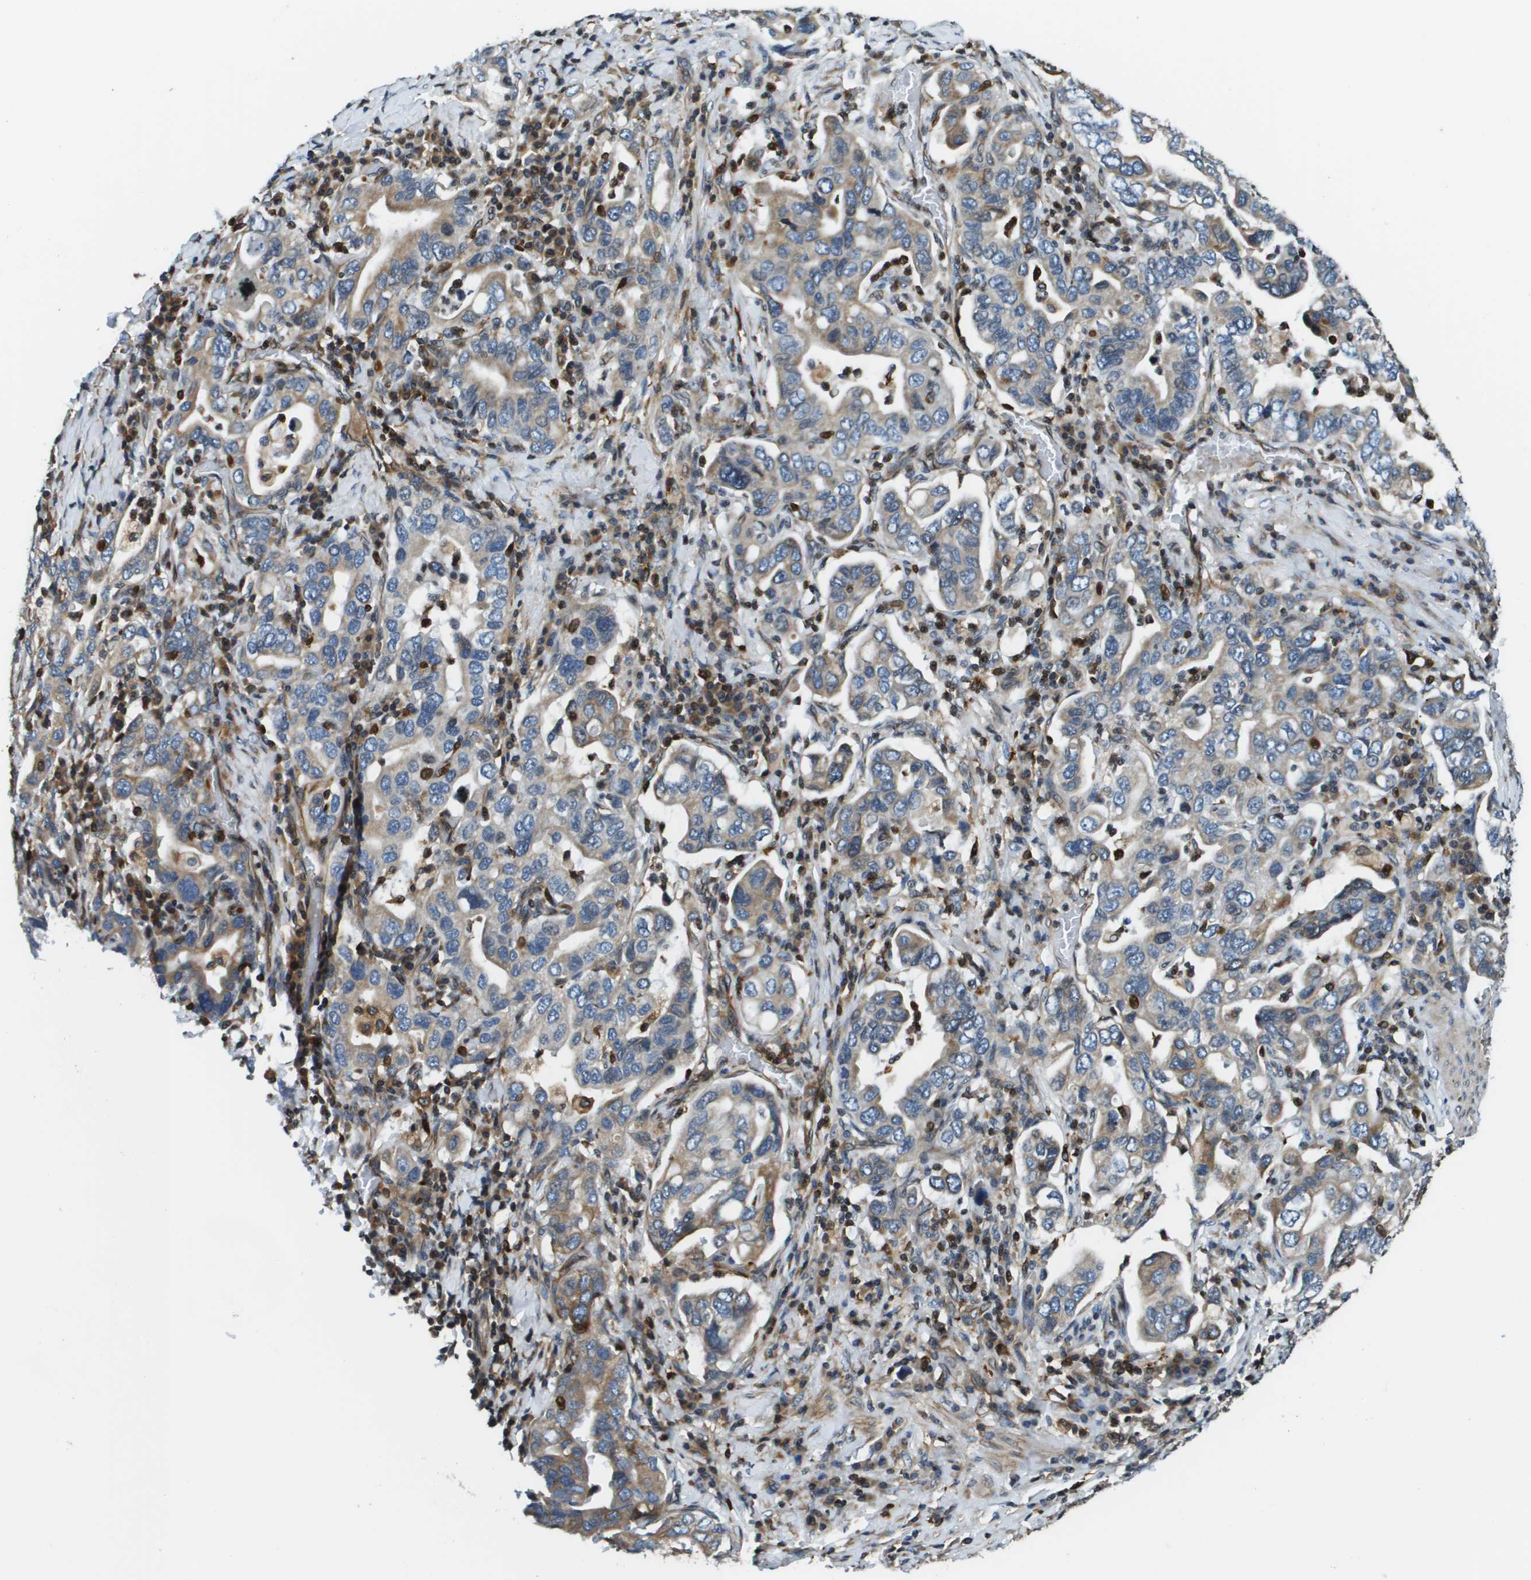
{"staining": {"intensity": "moderate", "quantity": "25%-75%", "location": "cytoplasmic/membranous"}, "tissue": "stomach cancer", "cell_type": "Tumor cells", "image_type": "cancer", "snomed": [{"axis": "morphology", "description": "Adenocarcinoma, NOS"}, {"axis": "topography", "description": "Stomach, upper"}], "caption": "Tumor cells show medium levels of moderate cytoplasmic/membranous positivity in about 25%-75% of cells in stomach adenocarcinoma.", "gene": "ESYT1", "patient": {"sex": "male", "age": 62}}